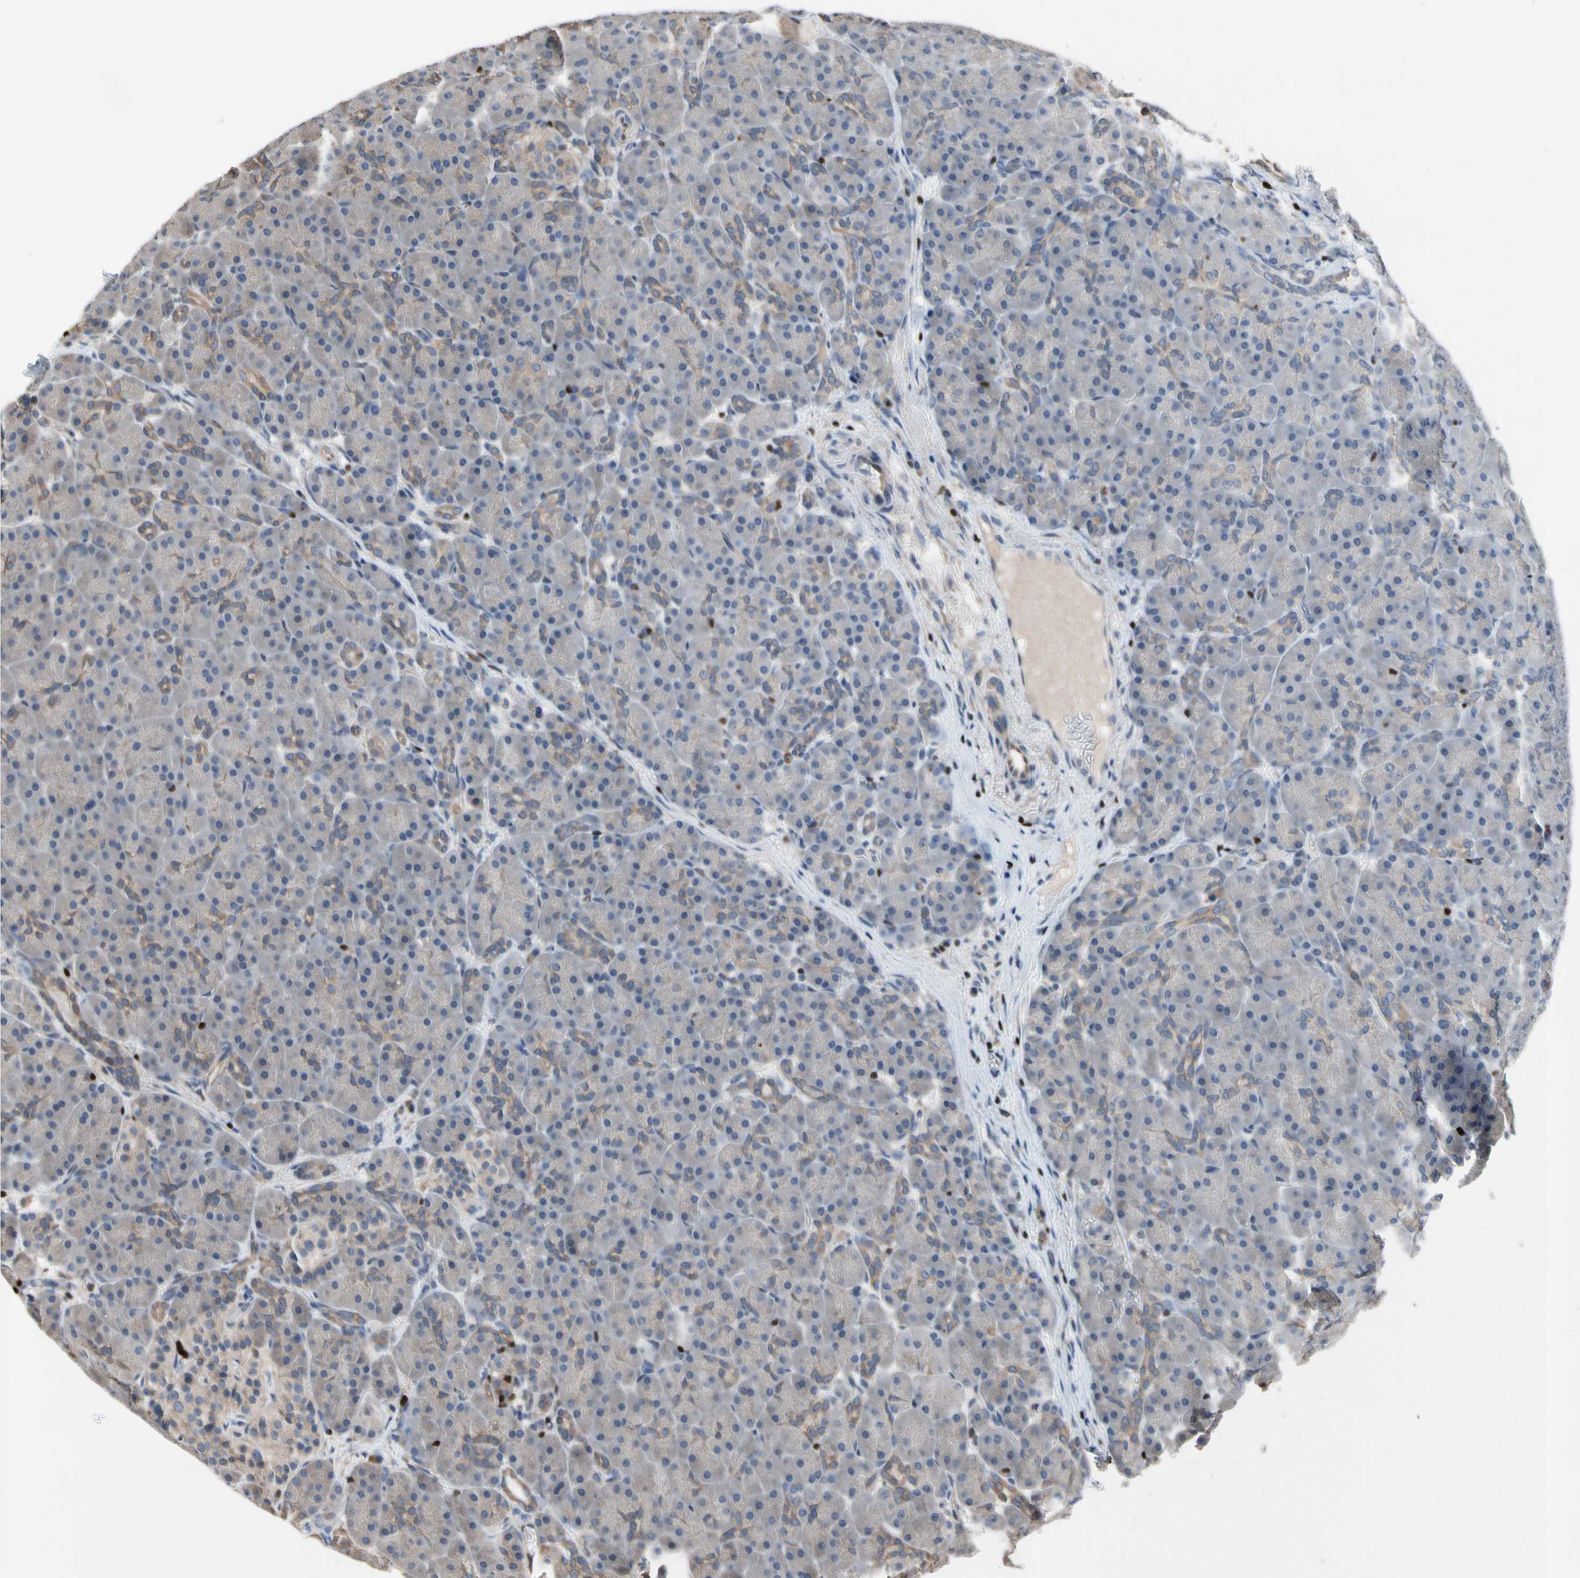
{"staining": {"intensity": "negative", "quantity": "none", "location": "none"}, "tissue": "pancreas", "cell_type": "Exocrine glandular cells", "image_type": "normal", "snomed": [{"axis": "morphology", "description": "Normal tissue, NOS"}, {"axis": "topography", "description": "Pancreas"}], "caption": "Immunohistochemistry histopathology image of unremarkable human pancreas stained for a protein (brown), which displays no positivity in exocrine glandular cells.", "gene": "TBX21", "patient": {"sex": "male", "age": 66}}